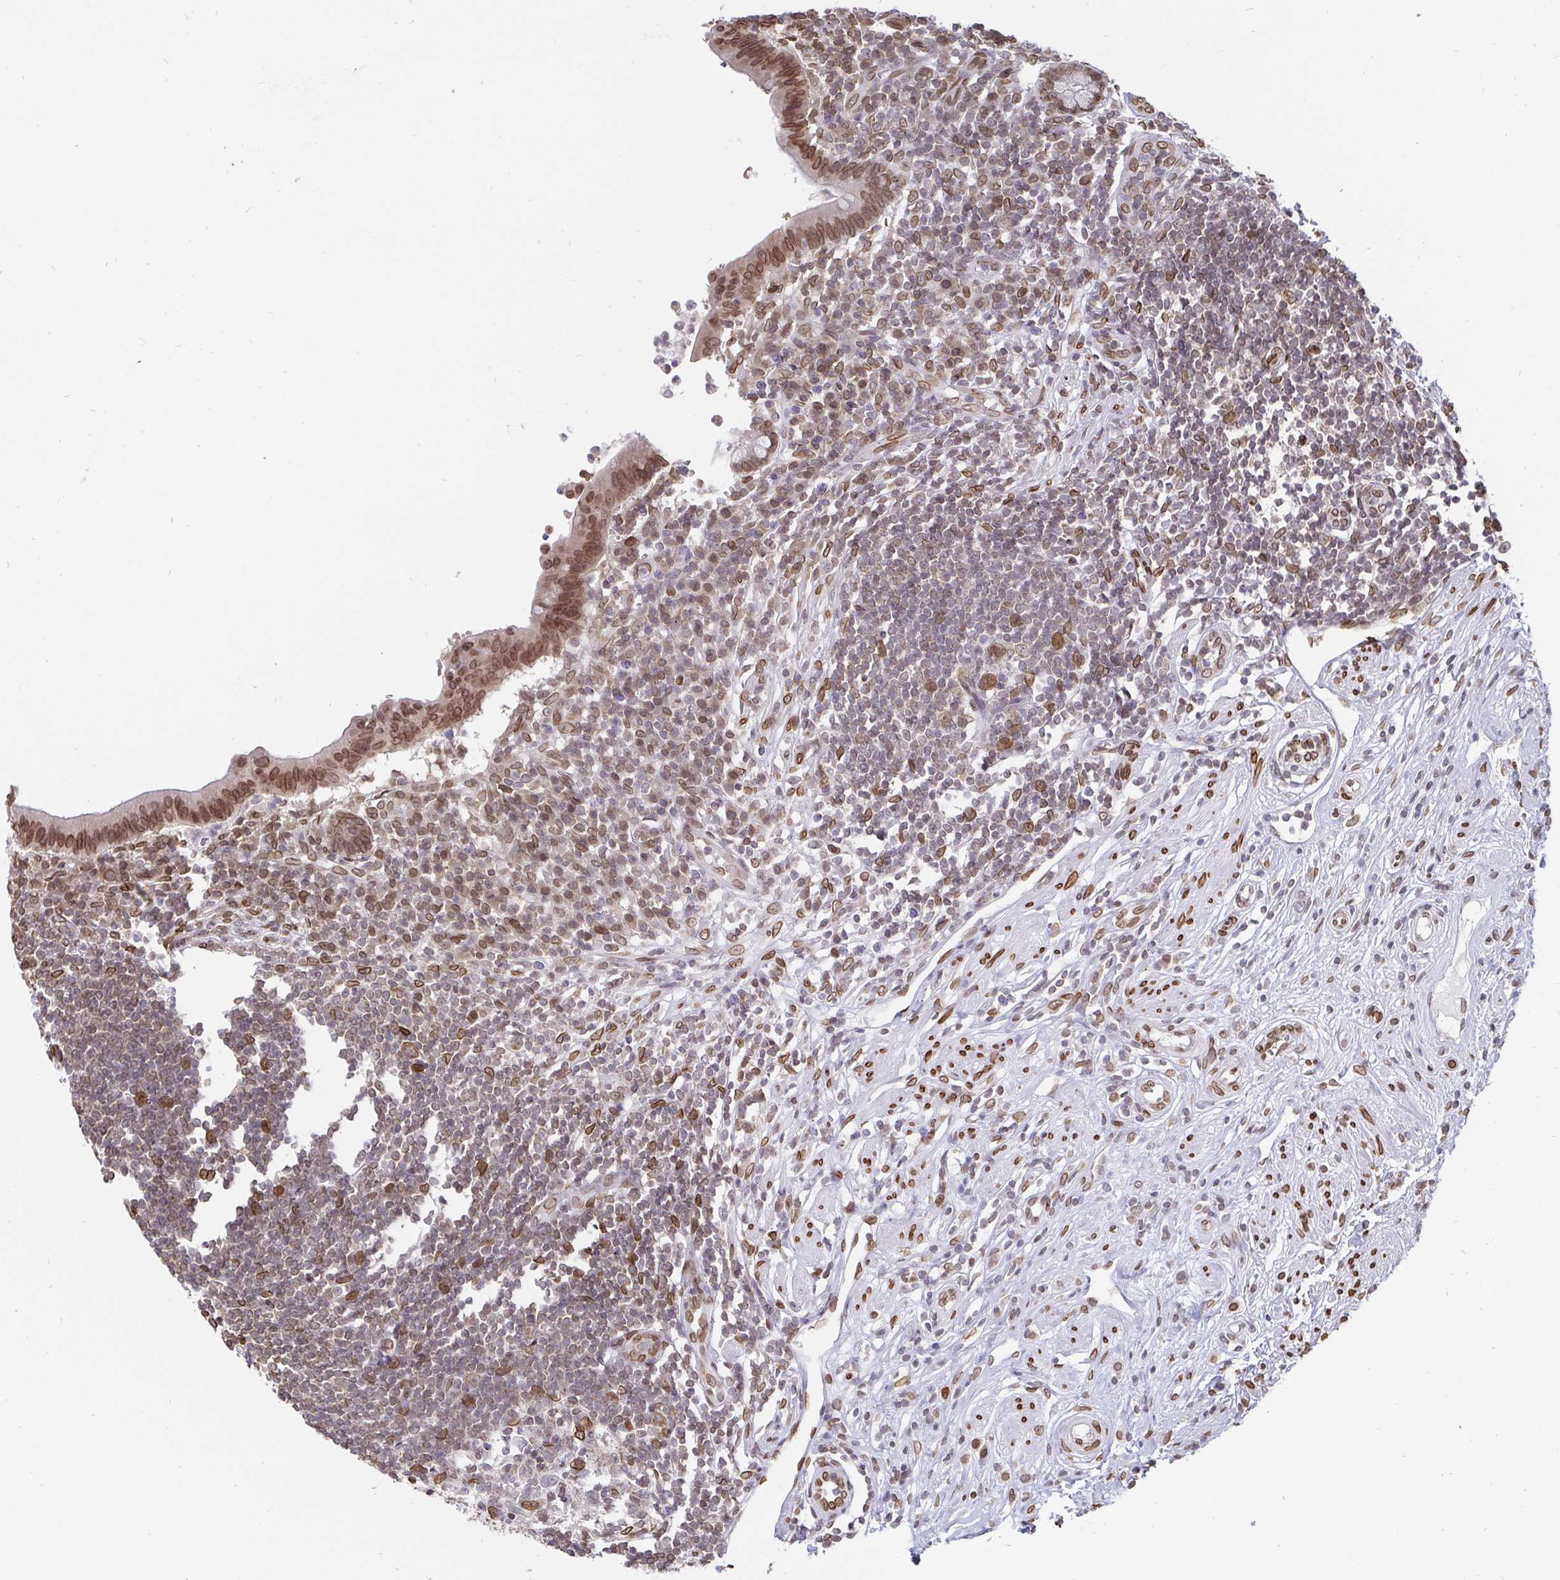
{"staining": {"intensity": "moderate", "quantity": ">75%", "location": "cytoplasmic/membranous,nuclear"}, "tissue": "appendix", "cell_type": "Glandular cells", "image_type": "normal", "snomed": [{"axis": "morphology", "description": "Normal tissue, NOS"}, {"axis": "topography", "description": "Appendix"}], "caption": "Immunohistochemical staining of benign human appendix demonstrates moderate cytoplasmic/membranous,nuclear protein positivity in approximately >75% of glandular cells. (DAB IHC, brown staining for protein, blue staining for nuclei).", "gene": "EMD", "patient": {"sex": "female", "age": 56}}